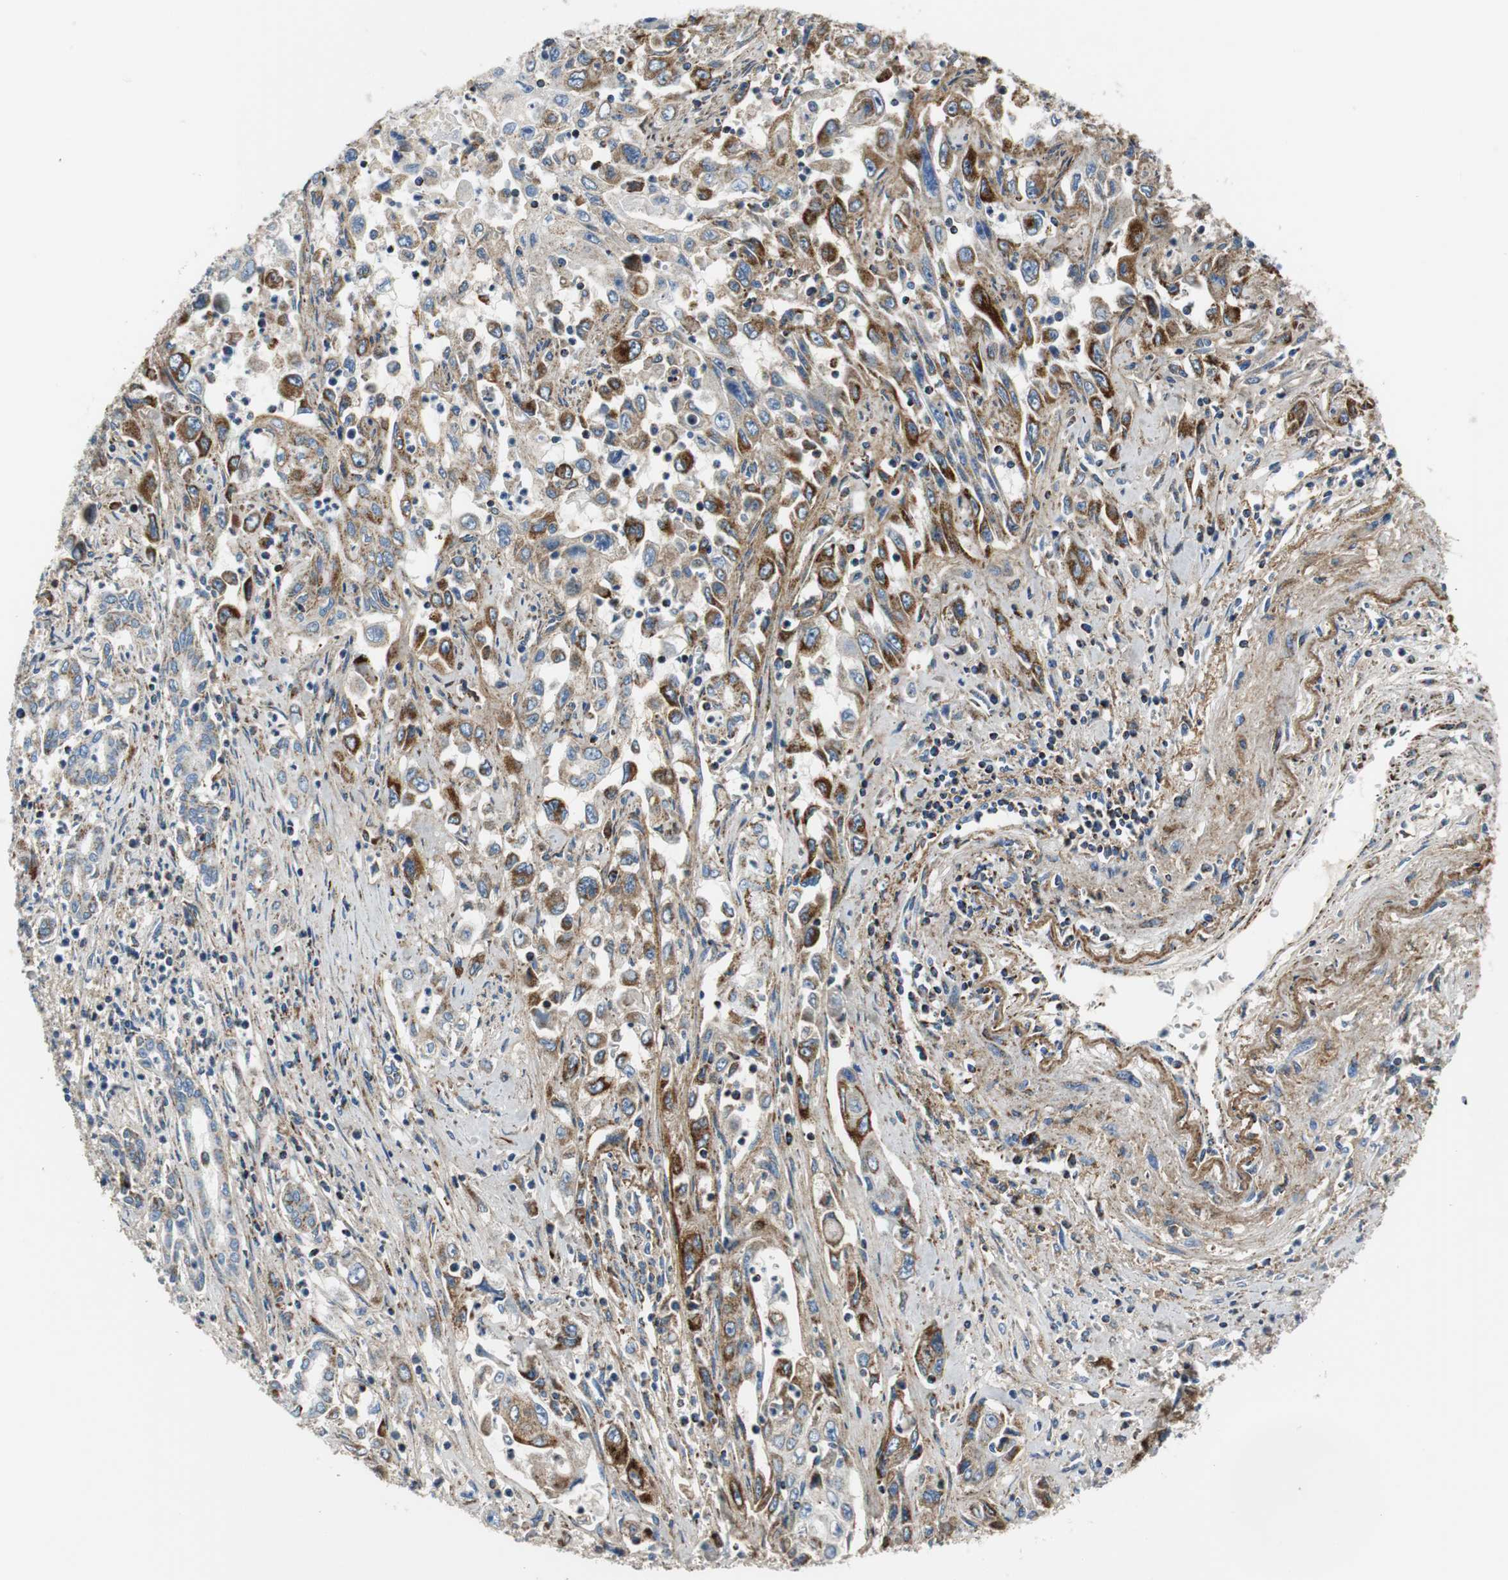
{"staining": {"intensity": "strong", "quantity": "25%-75%", "location": "cytoplasmic/membranous"}, "tissue": "pancreatic cancer", "cell_type": "Tumor cells", "image_type": "cancer", "snomed": [{"axis": "morphology", "description": "Adenocarcinoma, NOS"}, {"axis": "topography", "description": "Pancreas"}], "caption": "About 25%-75% of tumor cells in human adenocarcinoma (pancreatic) show strong cytoplasmic/membranous protein expression as visualized by brown immunohistochemical staining.", "gene": "C1QTNF7", "patient": {"sex": "male", "age": 70}}